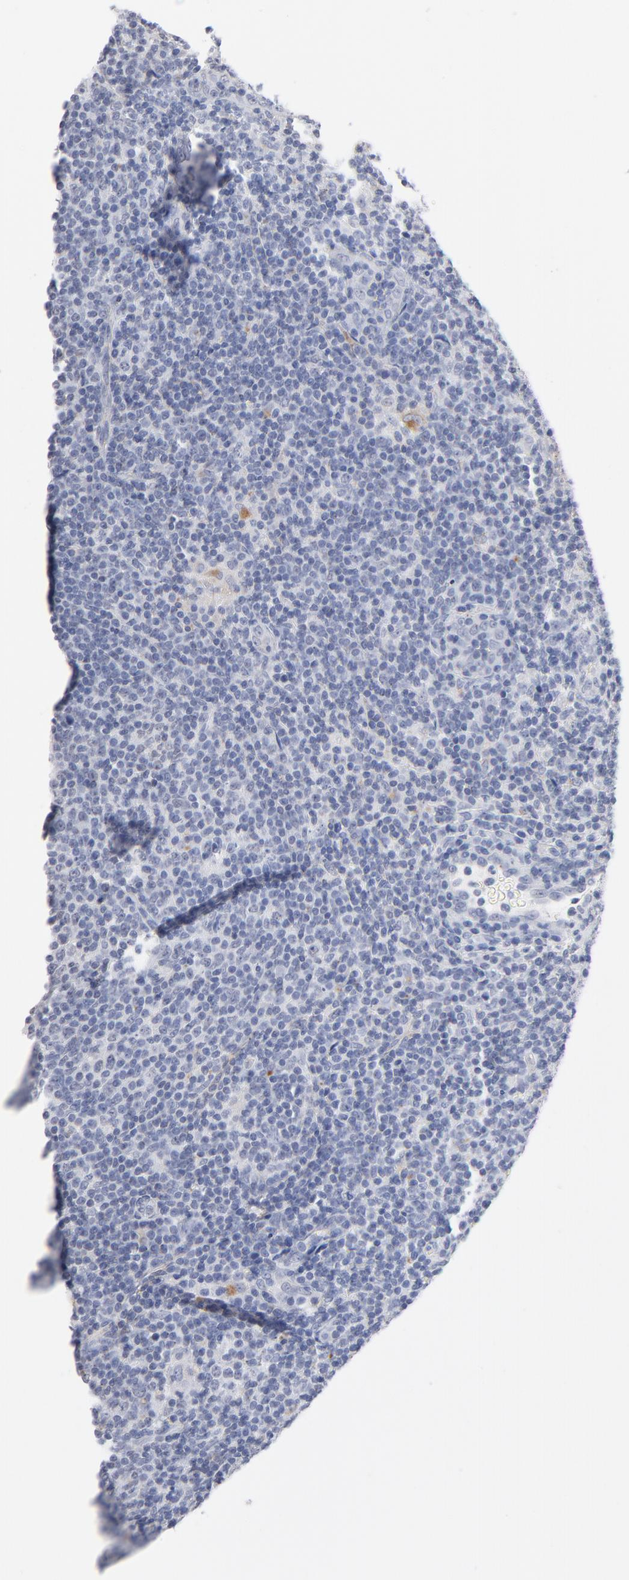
{"staining": {"intensity": "negative", "quantity": "none", "location": "none"}, "tissue": "lymphoma", "cell_type": "Tumor cells", "image_type": "cancer", "snomed": [{"axis": "morphology", "description": "Malignant lymphoma, non-Hodgkin's type, Low grade"}, {"axis": "topography", "description": "Lymph node"}], "caption": "IHC of lymphoma reveals no expression in tumor cells. (DAB IHC with hematoxylin counter stain).", "gene": "LTBP2", "patient": {"sex": "male", "age": 70}}